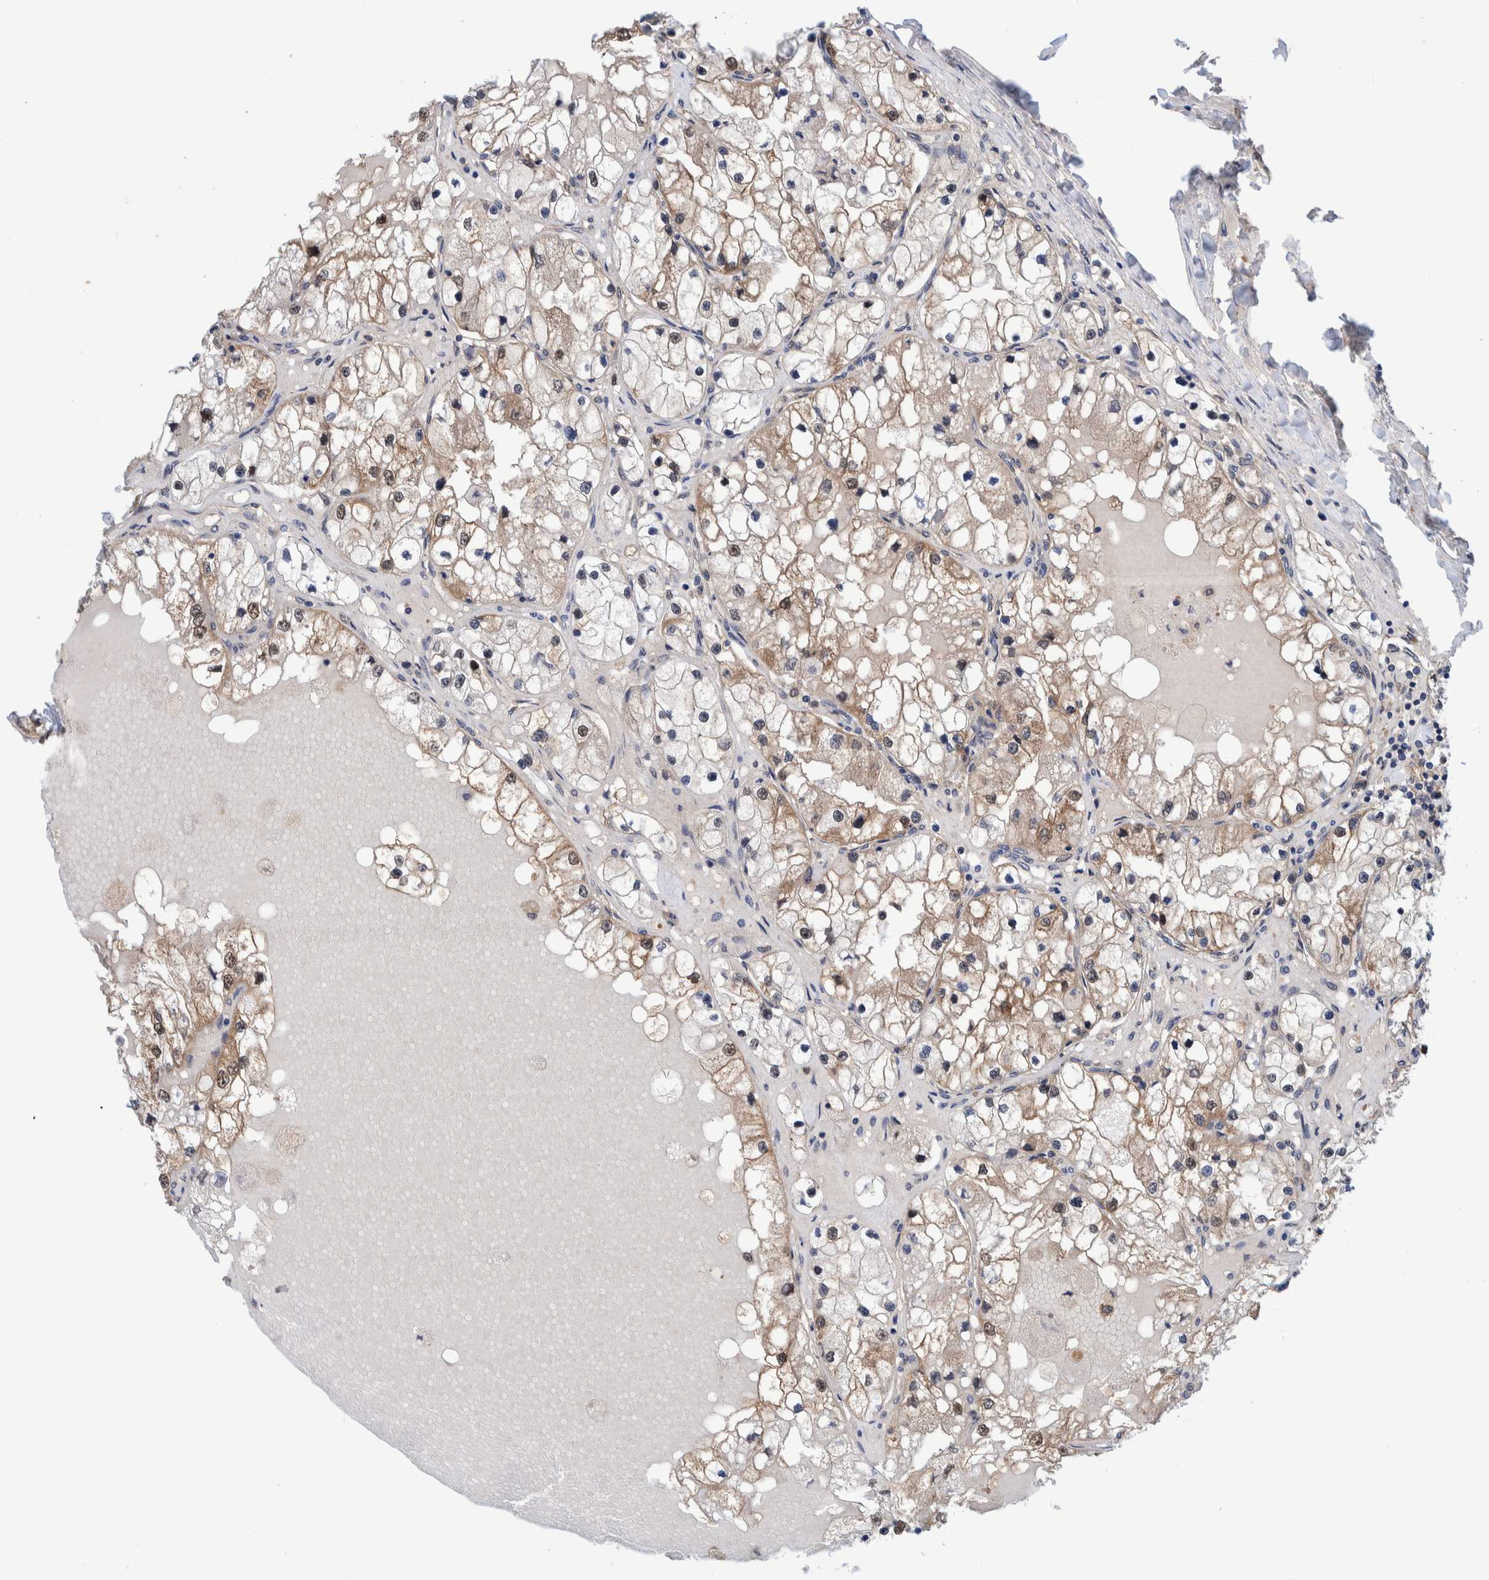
{"staining": {"intensity": "weak", "quantity": "25%-75%", "location": "cytoplasmic/membranous"}, "tissue": "renal cancer", "cell_type": "Tumor cells", "image_type": "cancer", "snomed": [{"axis": "morphology", "description": "Adenocarcinoma, NOS"}, {"axis": "topography", "description": "Kidney"}], "caption": "Protein staining reveals weak cytoplasmic/membranous staining in approximately 25%-75% of tumor cells in renal adenocarcinoma.", "gene": "PFAS", "patient": {"sex": "male", "age": 68}}